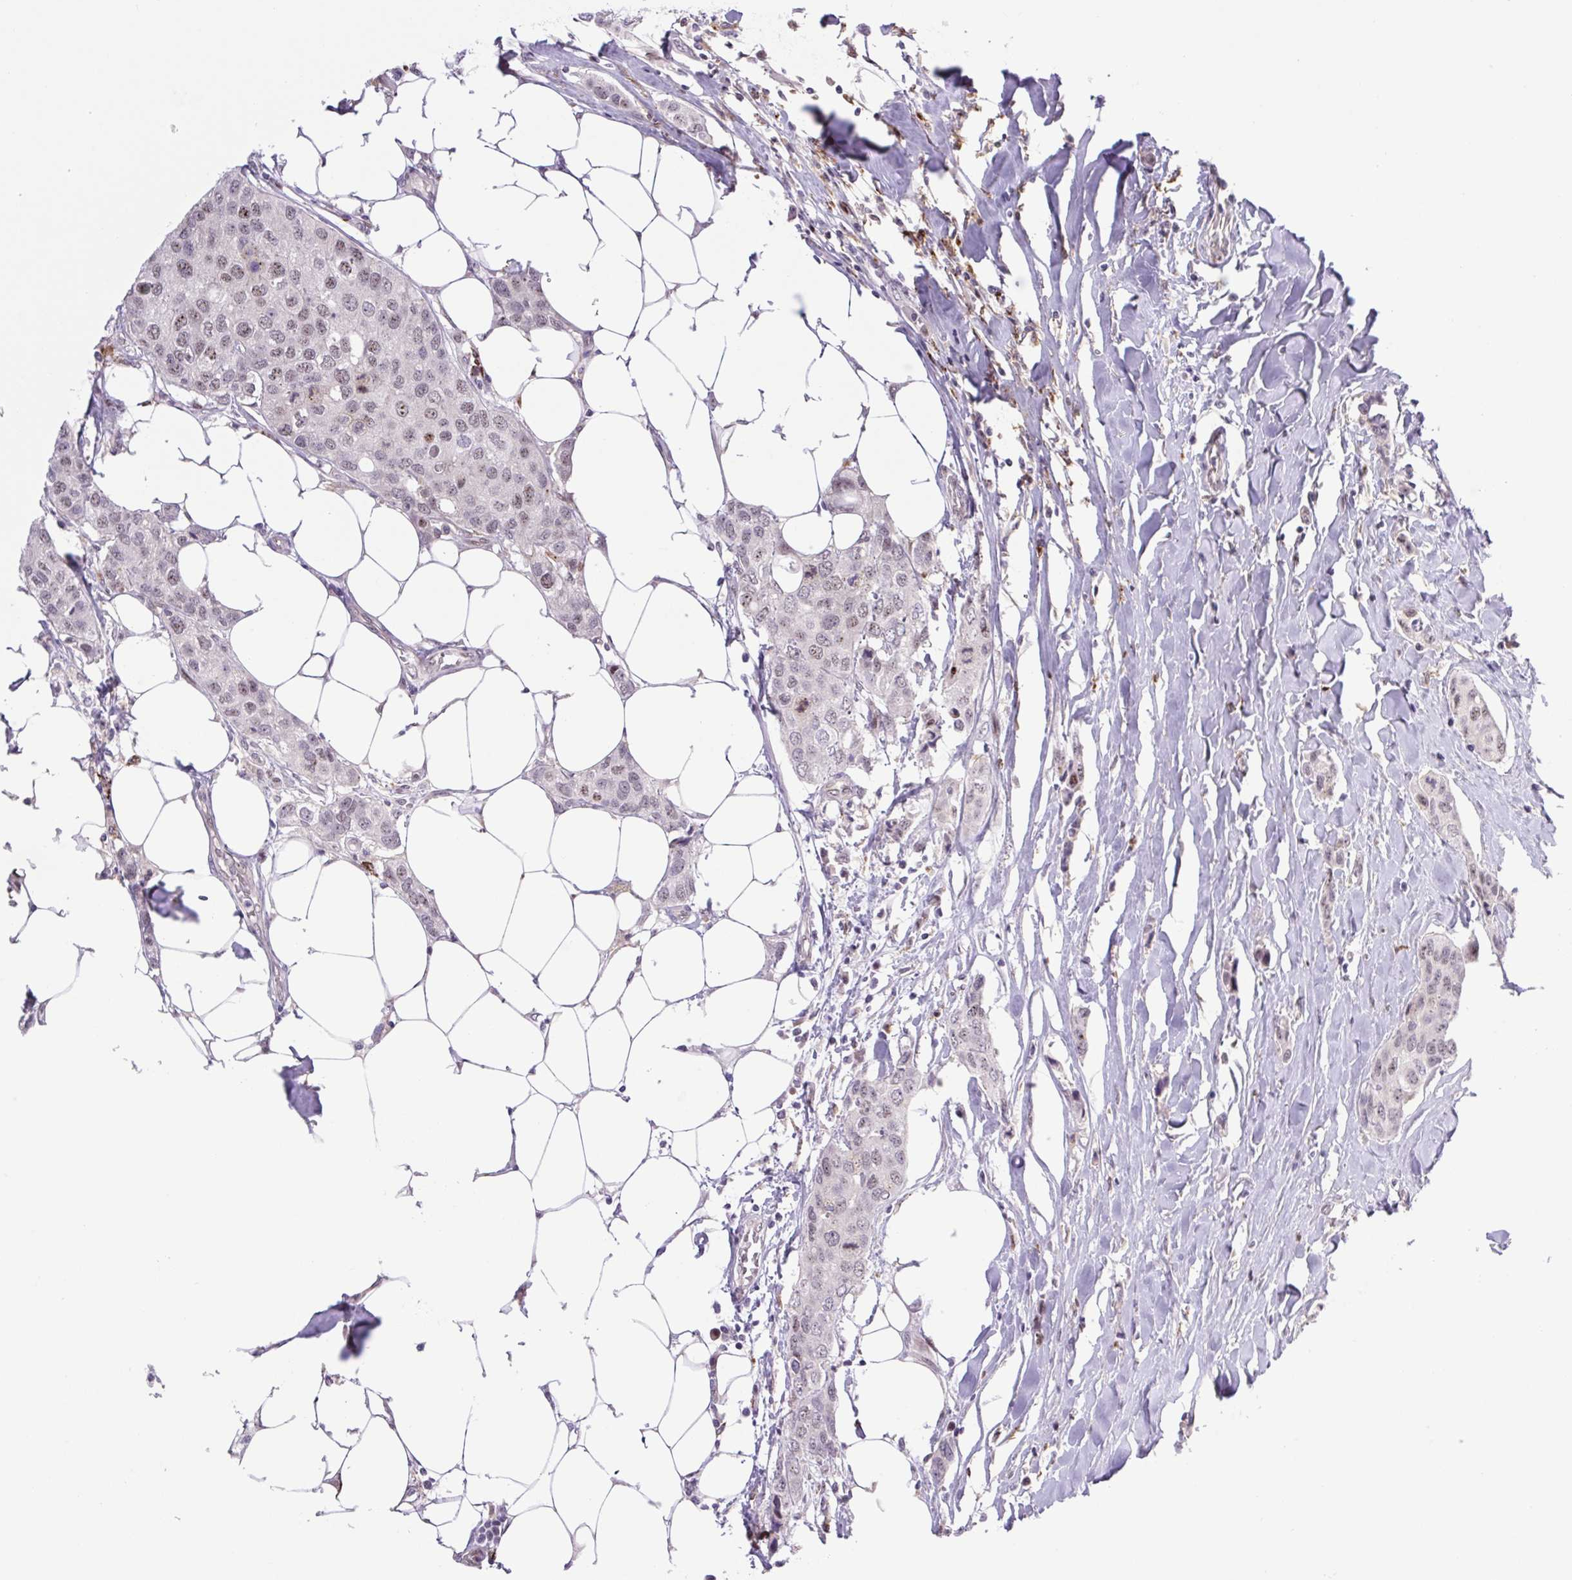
{"staining": {"intensity": "weak", "quantity": "25%-75%", "location": "nuclear"}, "tissue": "breast cancer", "cell_type": "Tumor cells", "image_type": "cancer", "snomed": [{"axis": "morphology", "description": "Duct carcinoma"}, {"axis": "topography", "description": "Breast"}], "caption": "Immunohistochemistry image of neoplastic tissue: breast infiltrating ductal carcinoma stained using immunohistochemistry (IHC) reveals low levels of weak protein expression localized specifically in the nuclear of tumor cells, appearing as a nuclear brown color.", "gene": "ERG", "patient": {"sex": "female", "age": 80}}